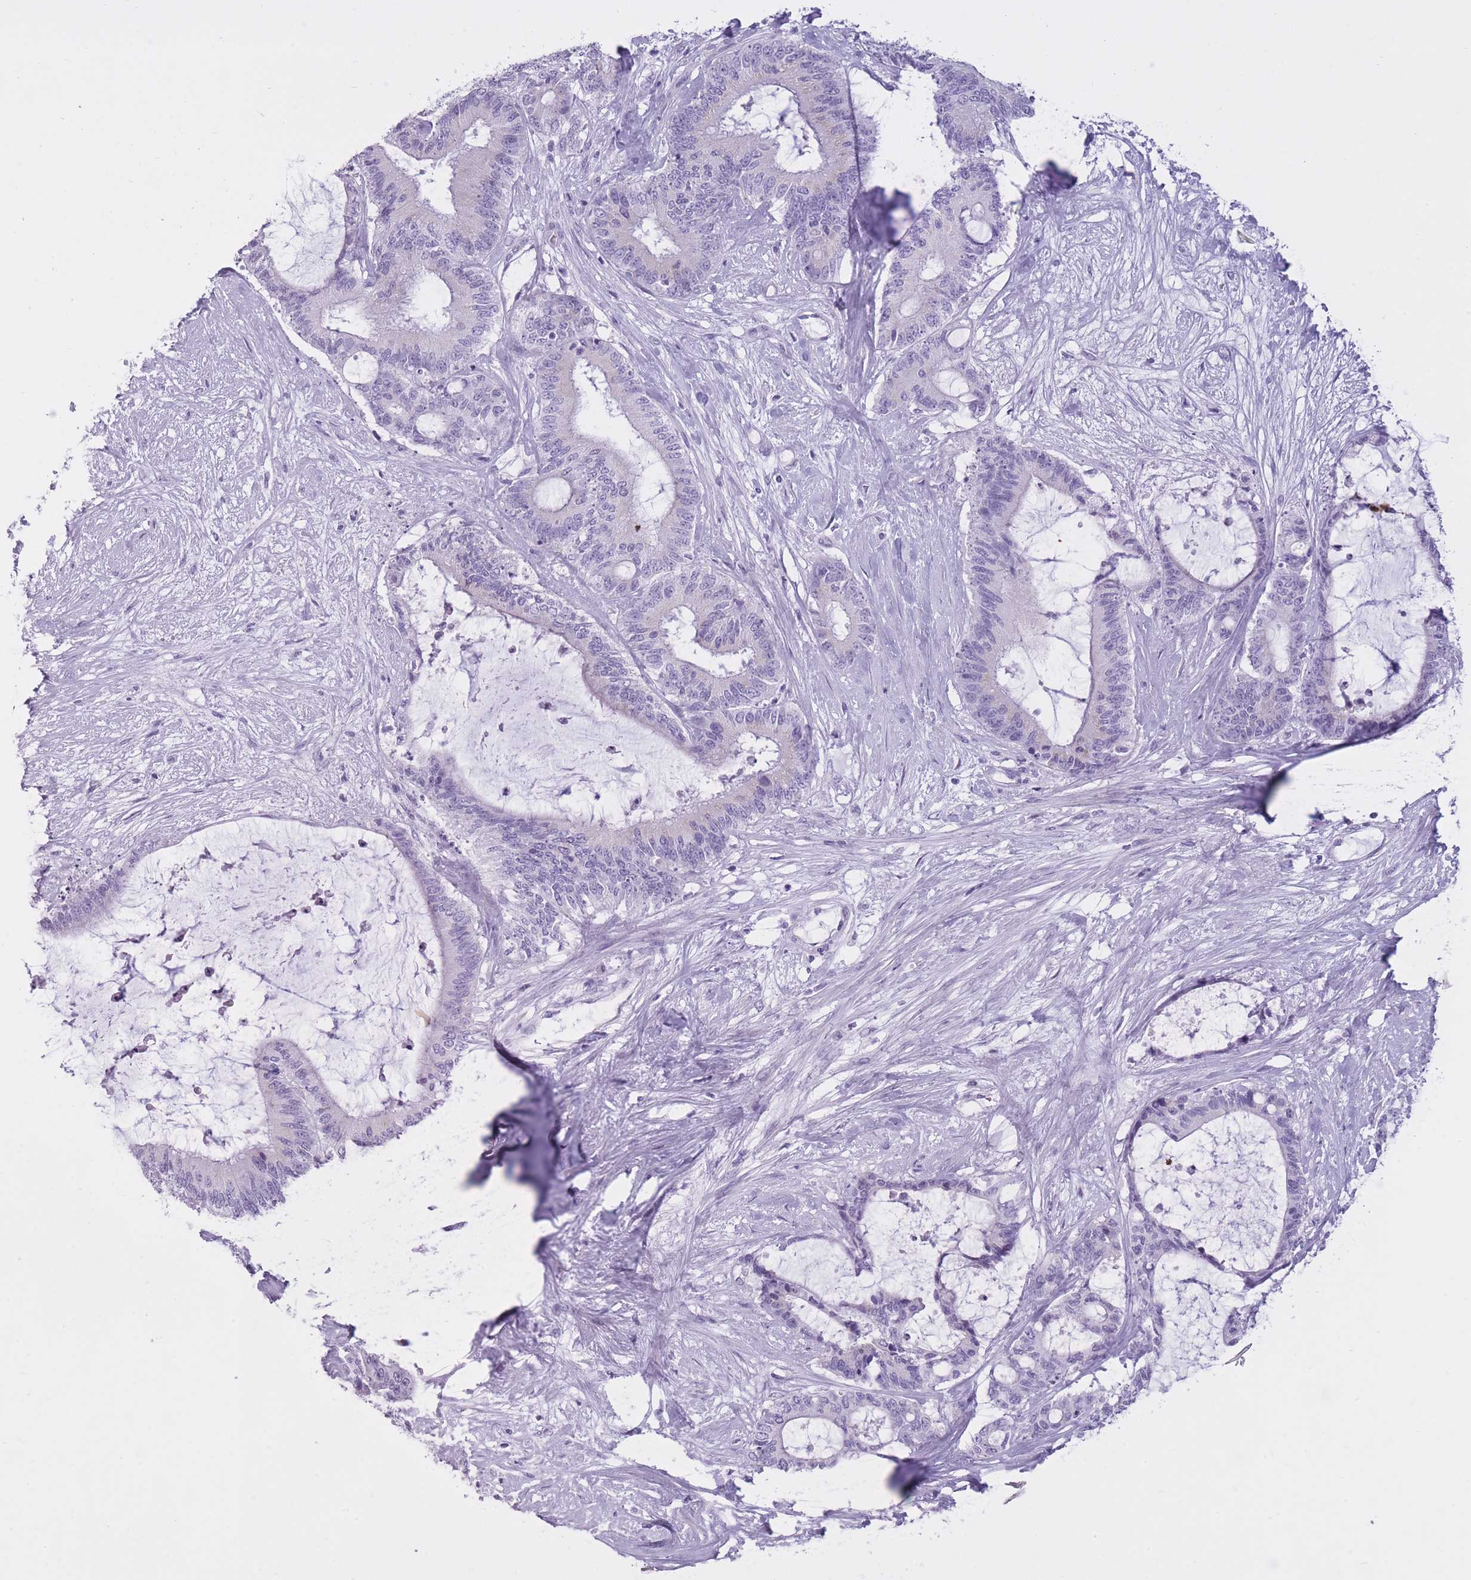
{"staining": {"intensity": "negative", "quantity": "none", "location": "none"}, "tissue": "liver cancer", "cell_type": "Tumor cells", "image_type": "cancer", "snomed": [{"axis": "morphology", "description": "Normal tissue, NOS"}, {"axis": "morphology", "description": "Cholangiocarcinoma"}, {"axis": "topography", "description": "Liver"}, {"axis": "topography", "description": "Peripheral nerve tissue"}], "caption": "Immunohistochemistry of cholangiocarcinoma (liver) shows no staining in tumor cells.", "gene": "GOLGA6D", "patient": {"sex": "female", "age": 73}}